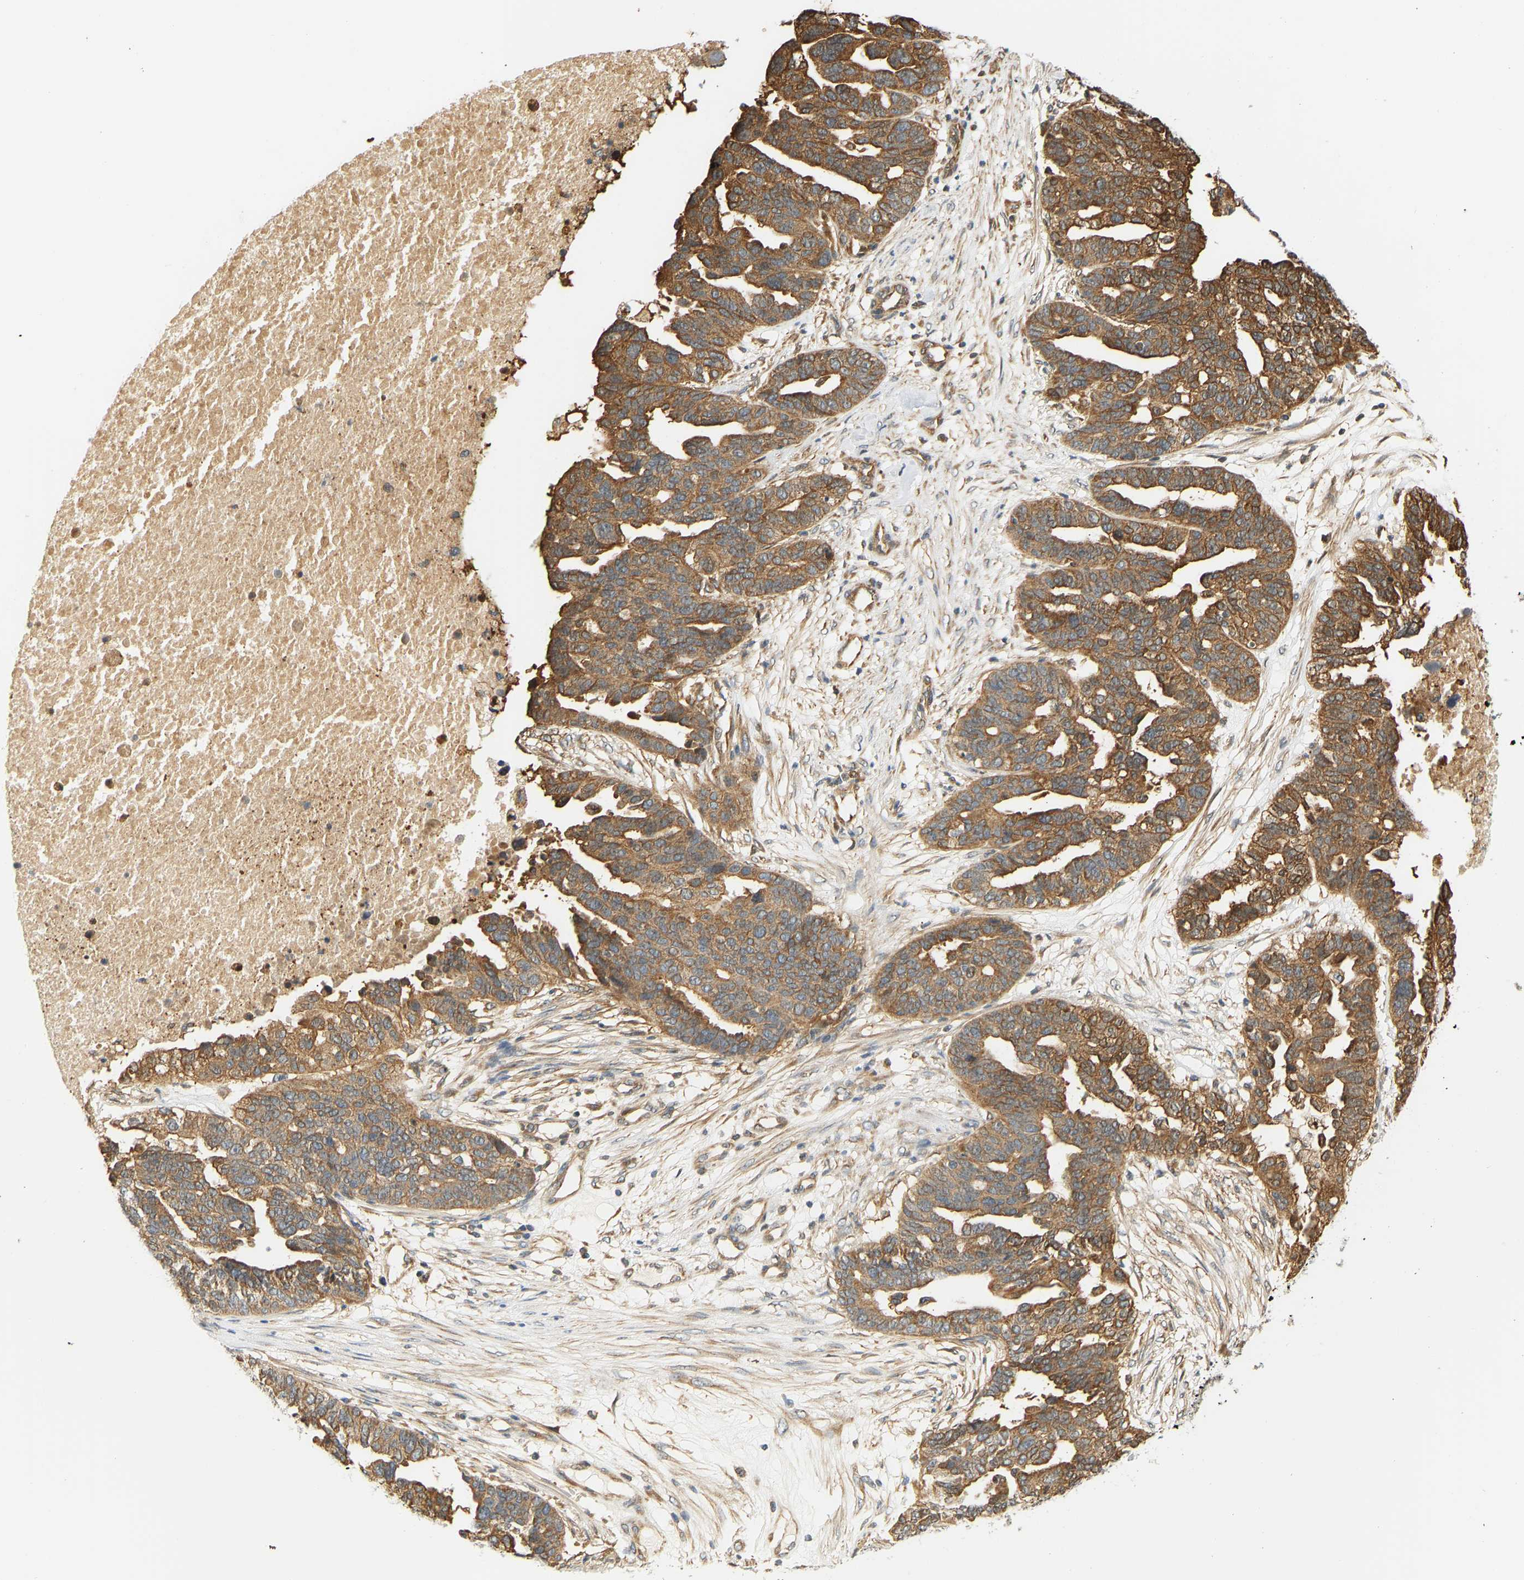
{"staining": {"intensity": "moderate", "quantity": ">75%", "location": "cytoplasmic/membranous"}, "tissue": "ovarian cancer", "cell_type": "Tumor cells", "image_type": "cancer", "snomed": [{"axis": "morphology", "description": "Cystadenocarcinoma, serous, NOS"}, {"axis": "topography", "description": "Ovary"}], "caption": "Immunohistochemical staining of serous cystadenocarcinoma (ovarian) reveals medium levels of moderate cytoplasmic/membranous positivity in about >75% of tumor cells.", "gene": "CEP57", "patient": {"sex": "female", "age": 59}}